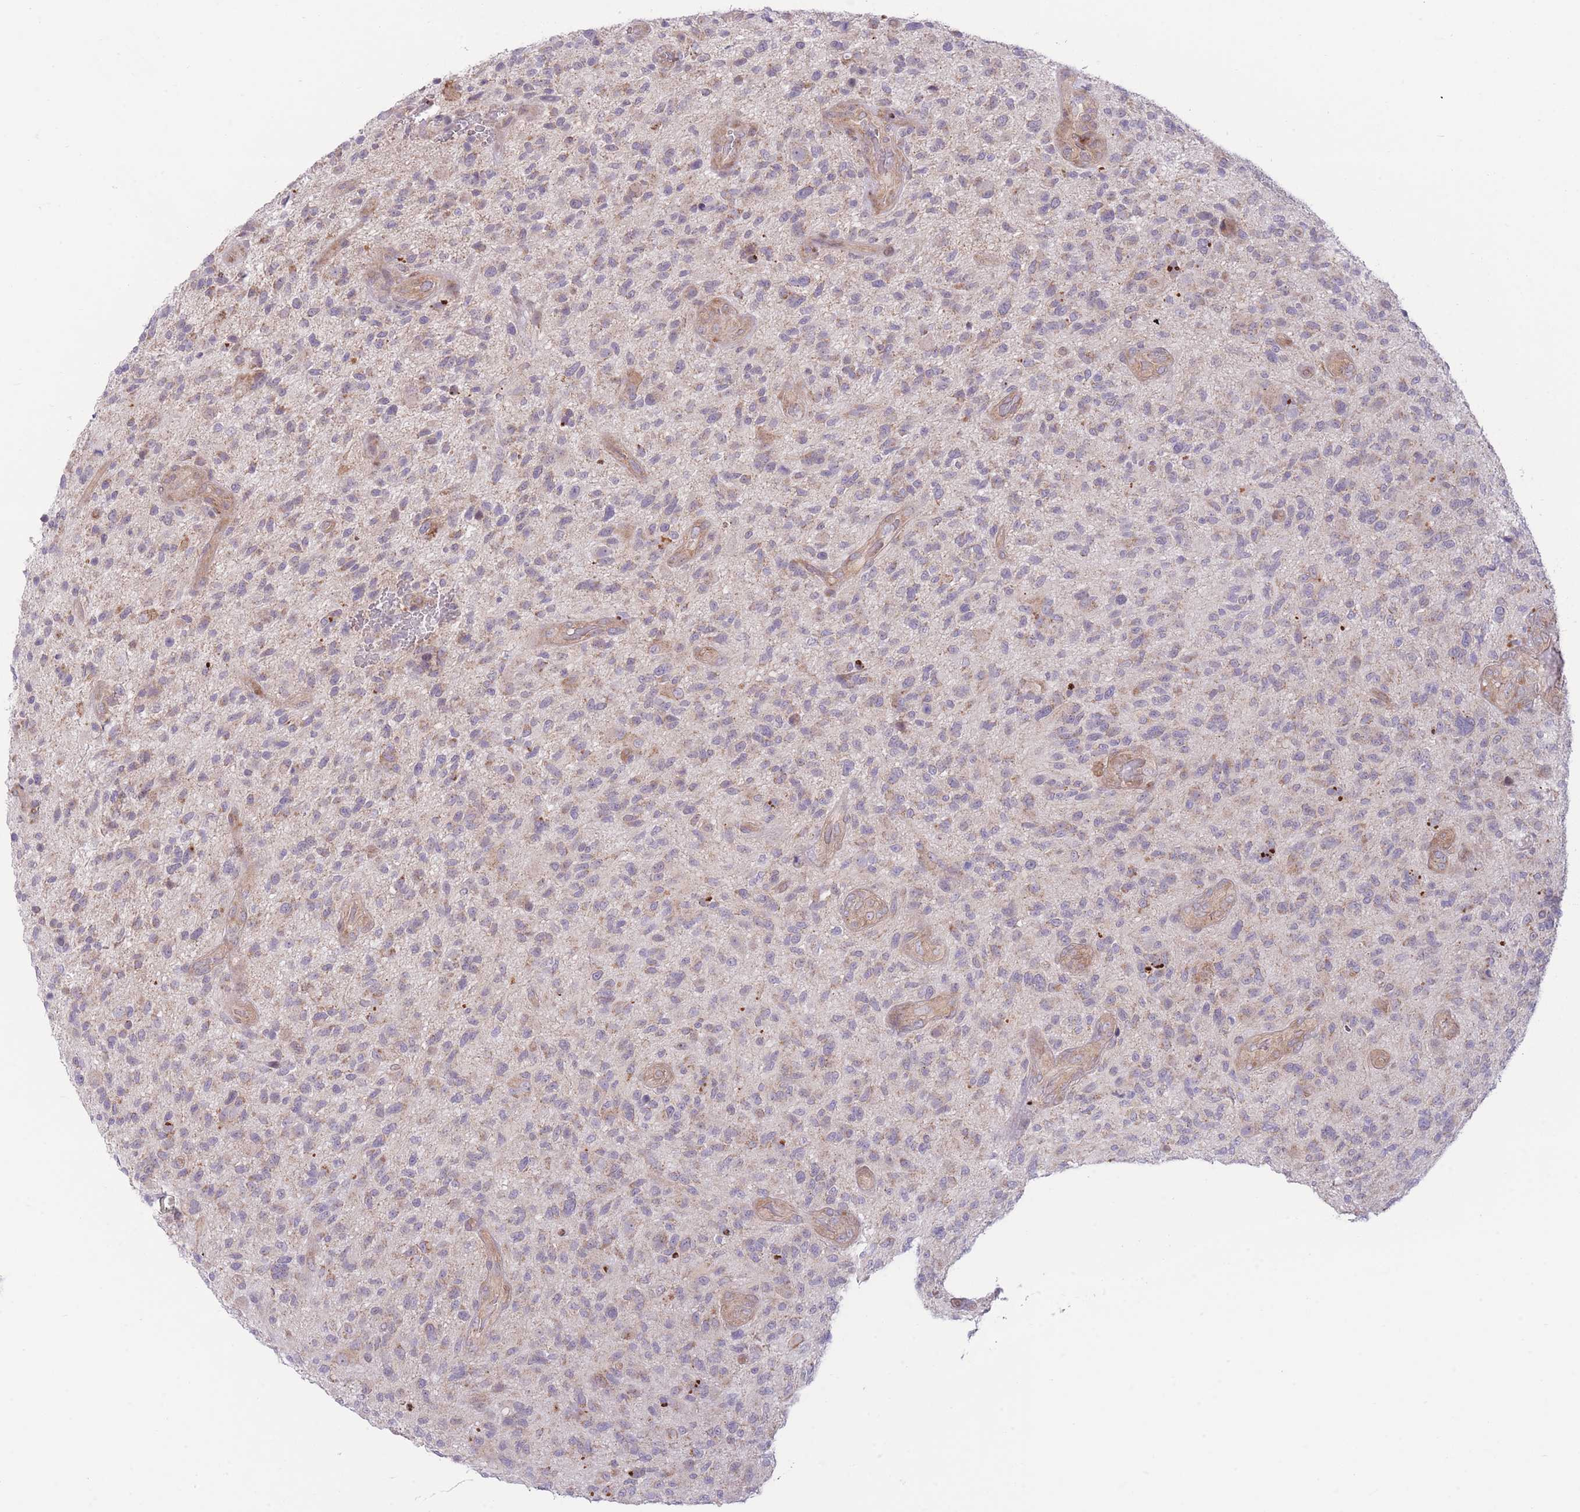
{"staining": {"intensity": "weak", "quantity": "25%-75%", "location": "cytoplasmic/membranous"}, "tissue": "glioma", "cell_type": "Tumor cells", "image_type": "cancer", "snomed": [{"axis": "morphology", "description": "Glioma, malignant, High grade"}, {"axis": "topography", "description": "Brain"}], "caption": "High-magnification brightfield microscopy of high-grade glioma (malignant) stained with DAB (3,3'-diaminobenzidine) (brown) and counterstained with hematoxylin (blue). tumor cells exhibit weak cytoplasmic/membranous staining is identified in approximately25%-75% of cells.", "gene": "BOLA2B", "patient": {"sex": "male", "age": 47}}